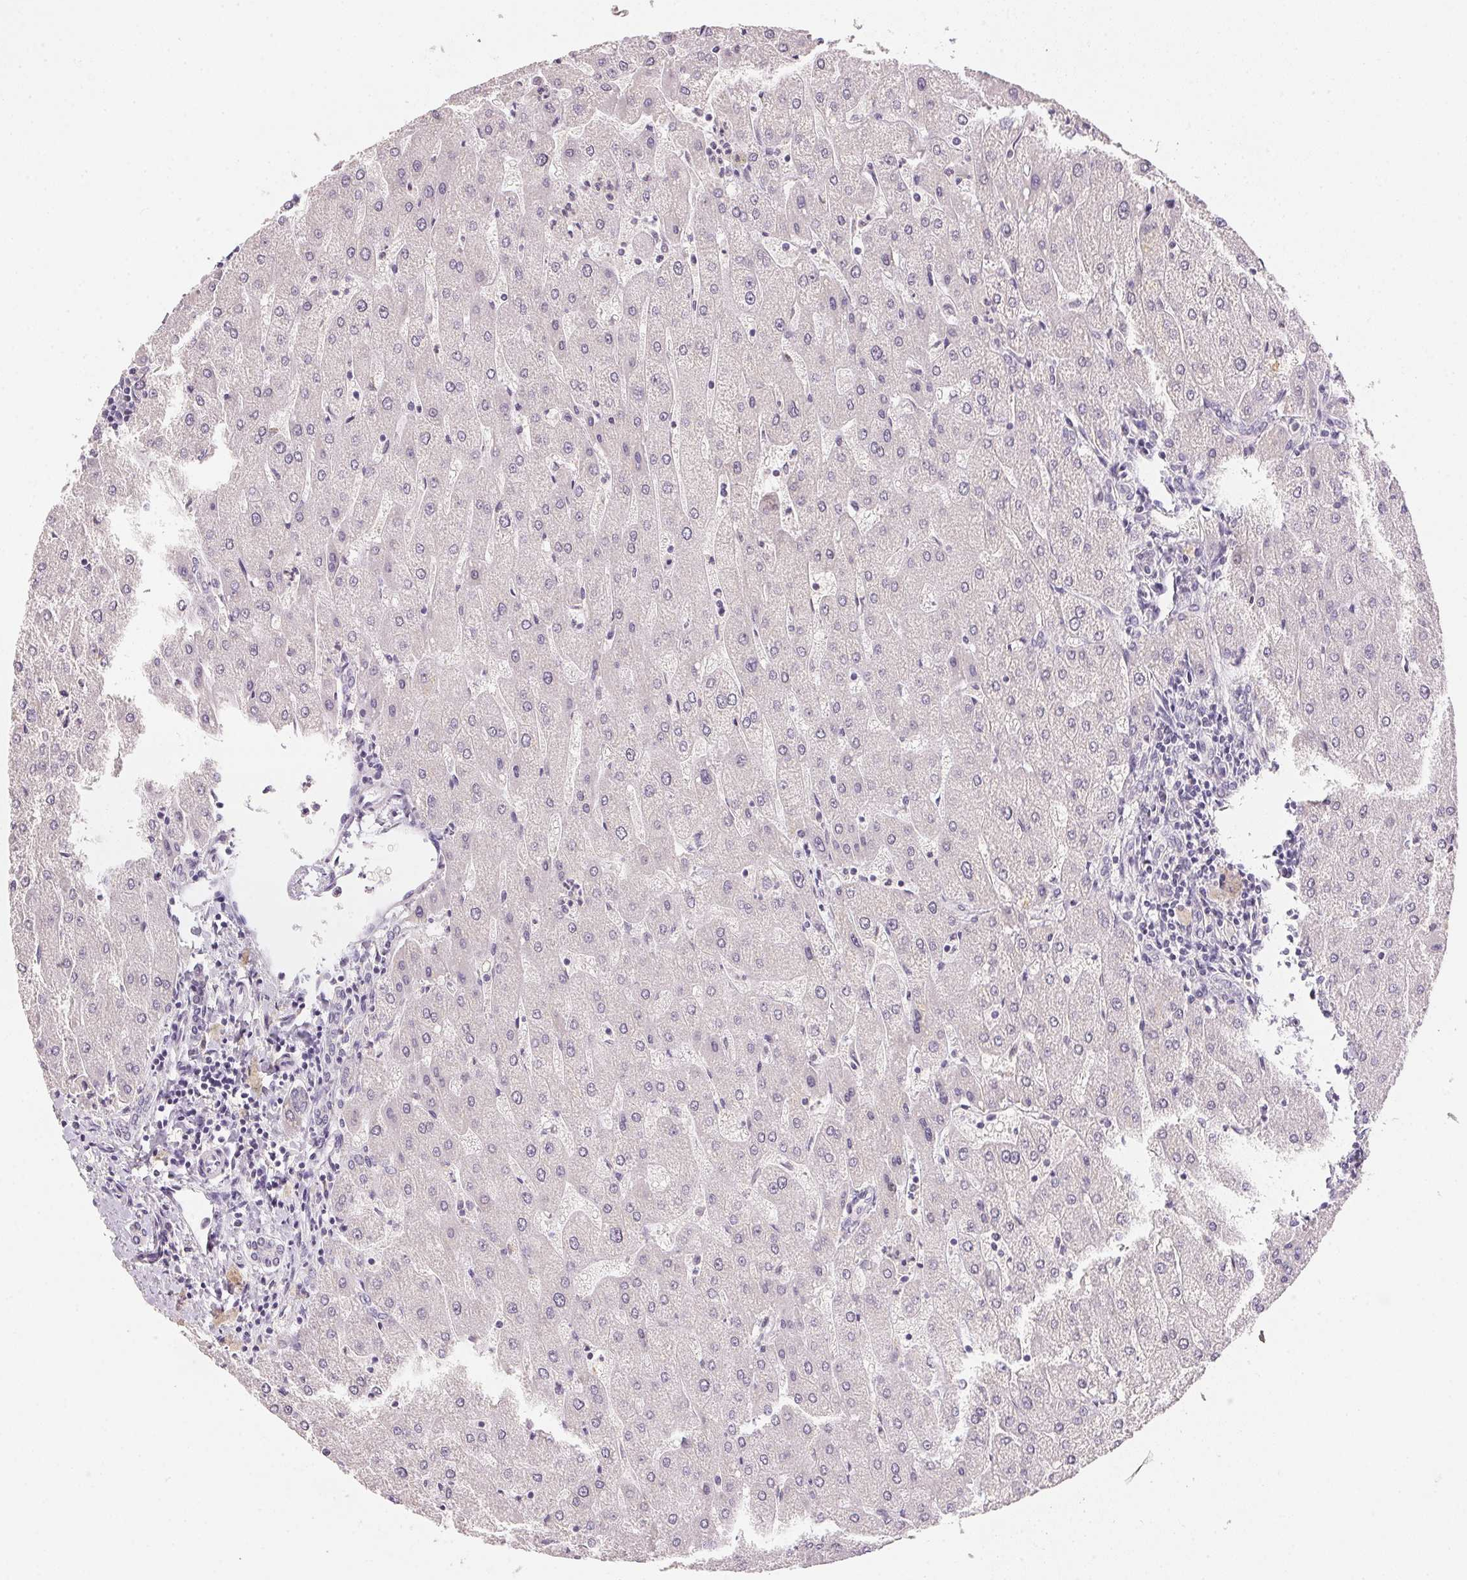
{"staining": {"intensity": "negative", "quantity": "none", "location": "none"}, "tissue": "liver", "cell_type": "Cholangiocytes", "image_type": "normal", "snomed": [{"axis": "morphology", "description": "Normal tissue, NOS"}, {"axis": "topography", "description": "Liver"}], "caption": "The immunohistochemistry (IHC) photomicrograph has no significant expression in cholangiocytes of liver. (DAB immunohistochemistry (IHC) with hematoxylin counter stain).", "gene": "POLR3G", "patient": {"sex": "male", "age": 67}}